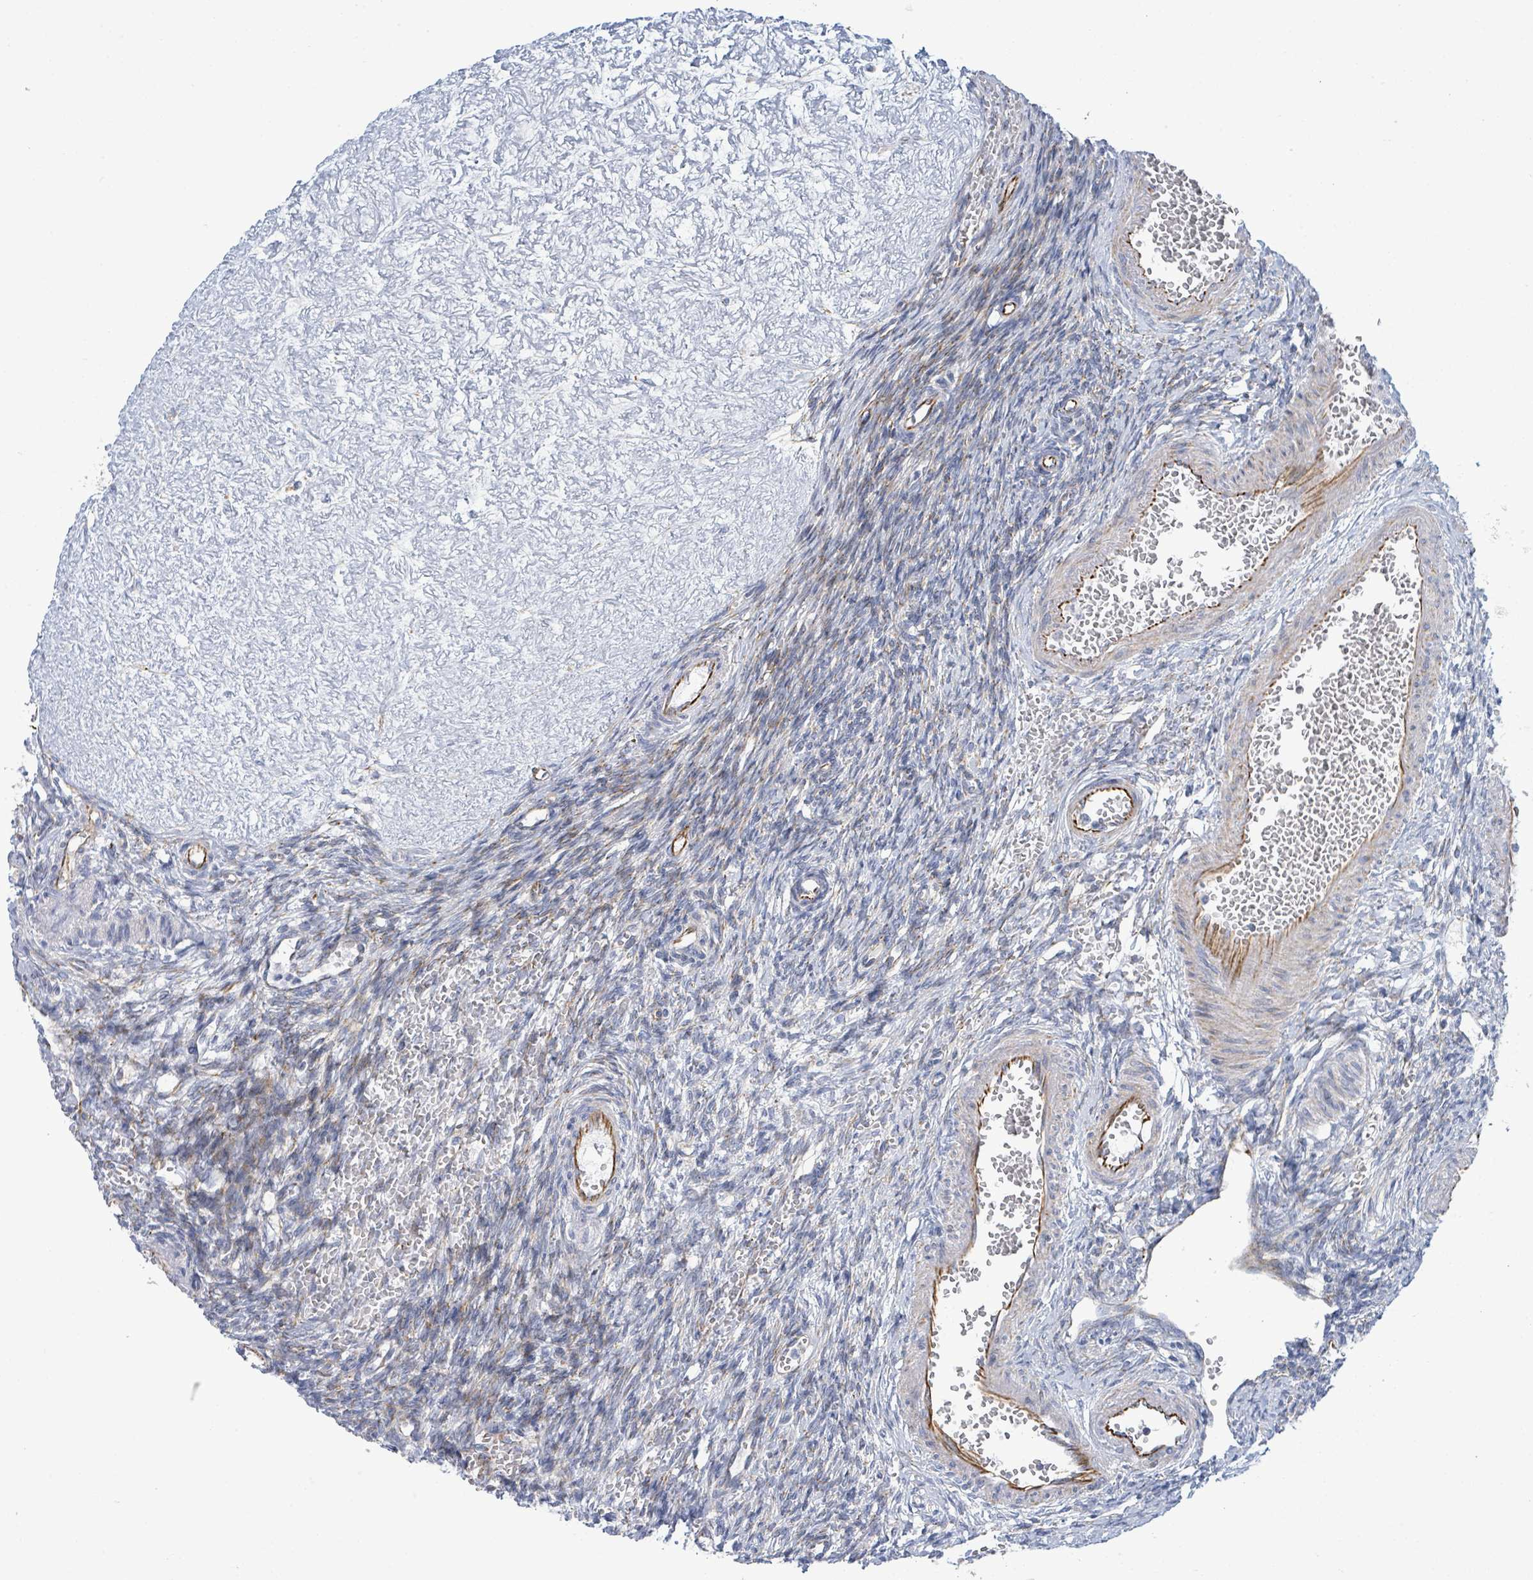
{"staining": {"intensity": "strong", "quantity": ">75%", "location": "cytoplasmic/membranous"}, "tissue": "ovary", "cell_type": "Follicle cells", "image_type": "normal", "snomed": [{"axis": "morphology", "description": "Normal tissue, NOS"}, {"axis": "topography", "description": "Ovary"}], "caption": "Brown immunohistochemical staining in unremarkable human ovary reveals strong cytoplasmic/membranous positivity in approximately >75% of follicle cells. The staining was performed using DAB (3,3'-diaminobenzidine), with brown indicating positive protein expression. Nuclei are stained blue with hematoxylin.", "gene": "ALG12", "patient": {"sex": "female", "age": 39}}